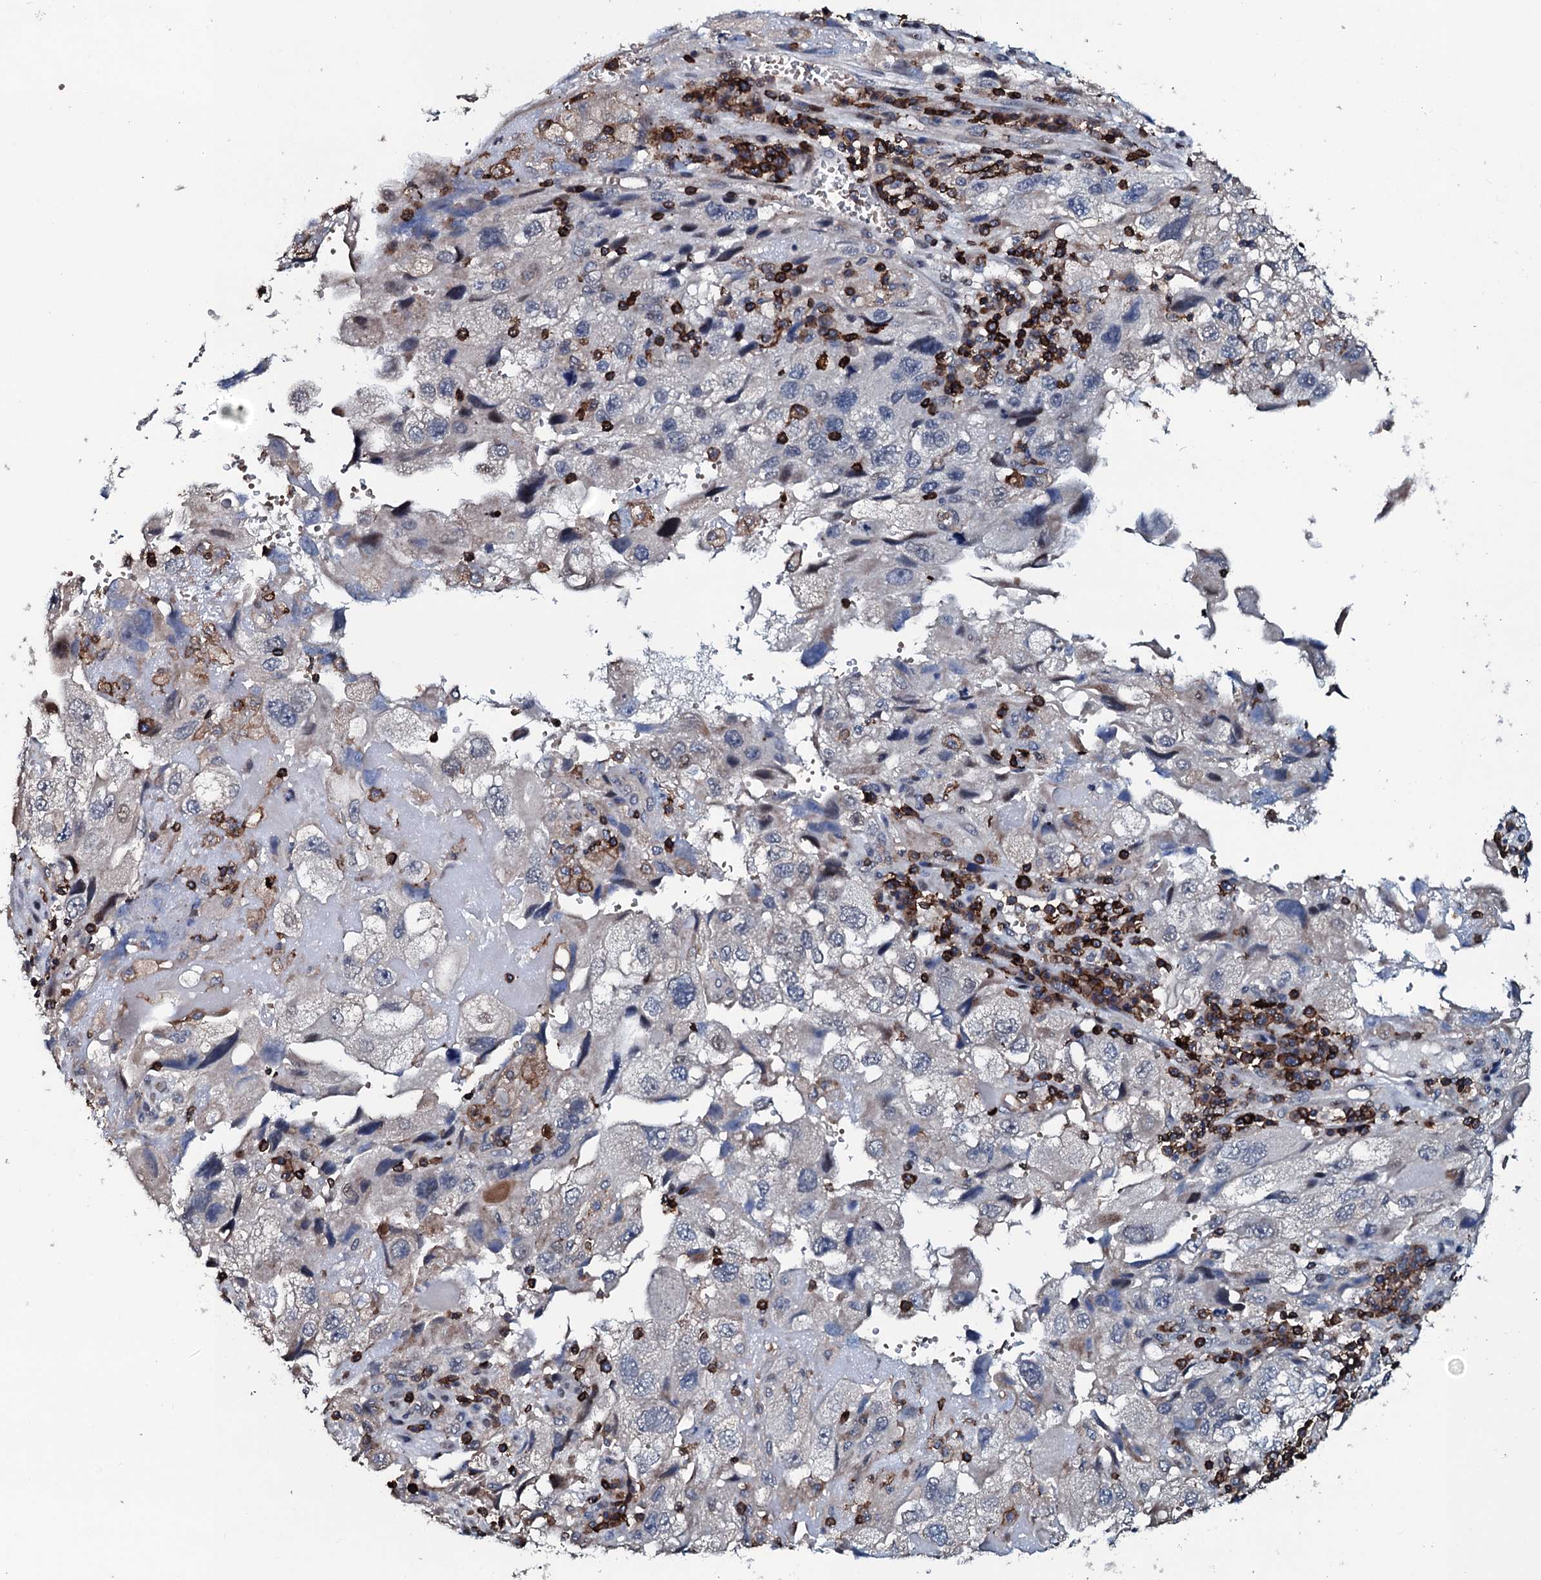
{"staining": {"intensity": "negative", "quantity": "none", "location": "none"}, "tissue": "endometrial cancer", "cell_type": "Tumor cells", "image_type": "cancer", "snomed": [{"axis": "morphology", "description": "Adenocarcinoma, NOS"}, {"axis": "topography", "description": "Endometrium"}], "caption": "Immunohistochemistry (IHC) photomicrograph of neoplastic tissue: human endometrial adenocarcinoma stained with DAB (3,3'-diaminobenzidine) shows no significant protein positivity in tumor cells.", "gene": "OGFOD2", "patient": {"sex": "female", "age": 49}}